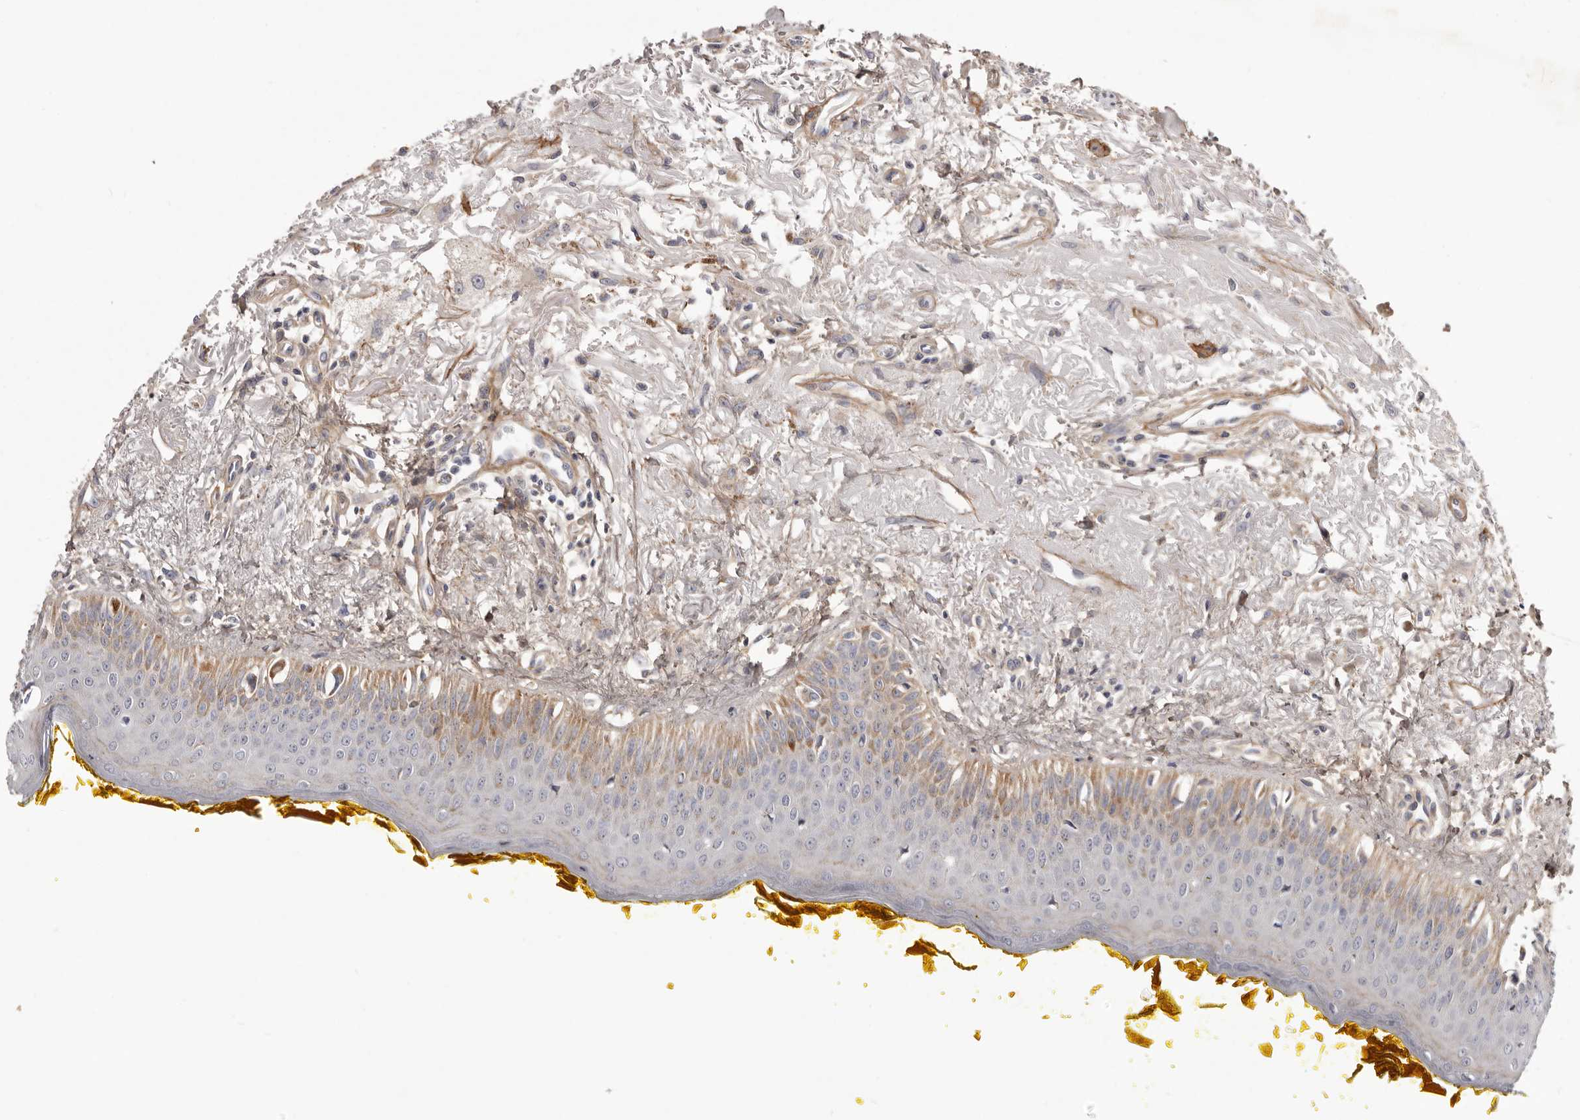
{"staining": {"intensity": "moderate", "quantity": "25%-75%", "location": "cytoplasmic/membranous"}, "tissue": "oral mucosa", "cell_type": "Squamous epithelial cells", "image_type": "normal", "snomed": [{"axis": "morphology", "description": "Normal tissue, NOS"}, {"axis": "topography", "description": "Oral tissue"}], "caption": "Protein staining of unremarkable oral mucosa displays moderate cytoplasmic/membranous staining in about 25%-75% of squamous epithelial cells.", "gene": "MRPS10", "patient": {"sex": "female", "age": 70}}